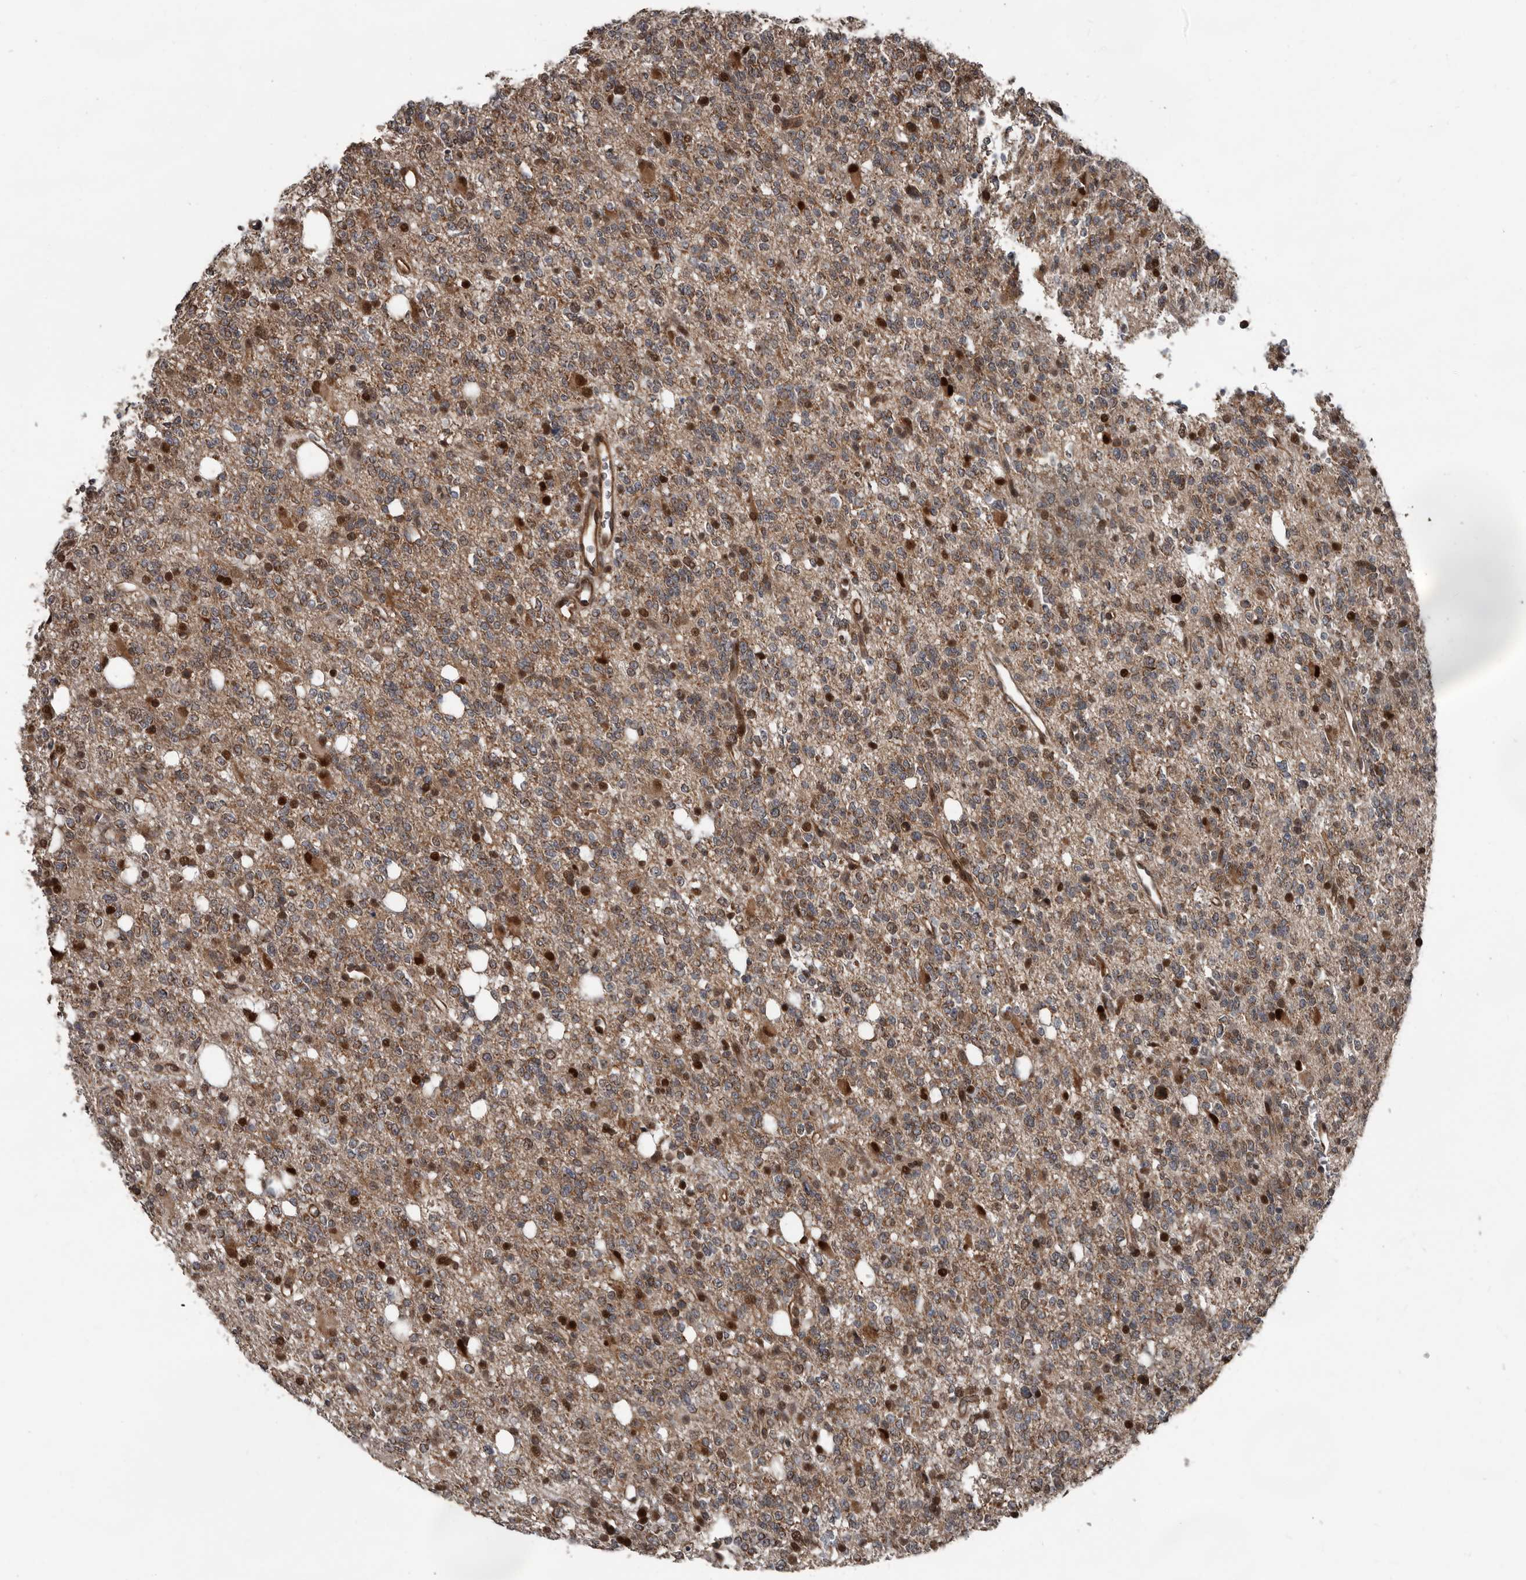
{"staining": {"intensity": "moderate", "quantity": ">75%", "location": "cytoplasmic/membranous"}, "tissue": "glioma", "cell_type": "Tumor cells", "image_type": "cancer", "snomed": [{"axis": "morphology", "description": "Glioma, malignant, High grade"}, {"axis": "topography", "description": "Brain"}], "caption": "Human glioma stained with a brown dye demonstrates moderate cytoplasmic/membranous positive positivity in about >75% of tumor cells.", "gene": "CHD1L", "patient": {"sex": "female", "age": 62}}